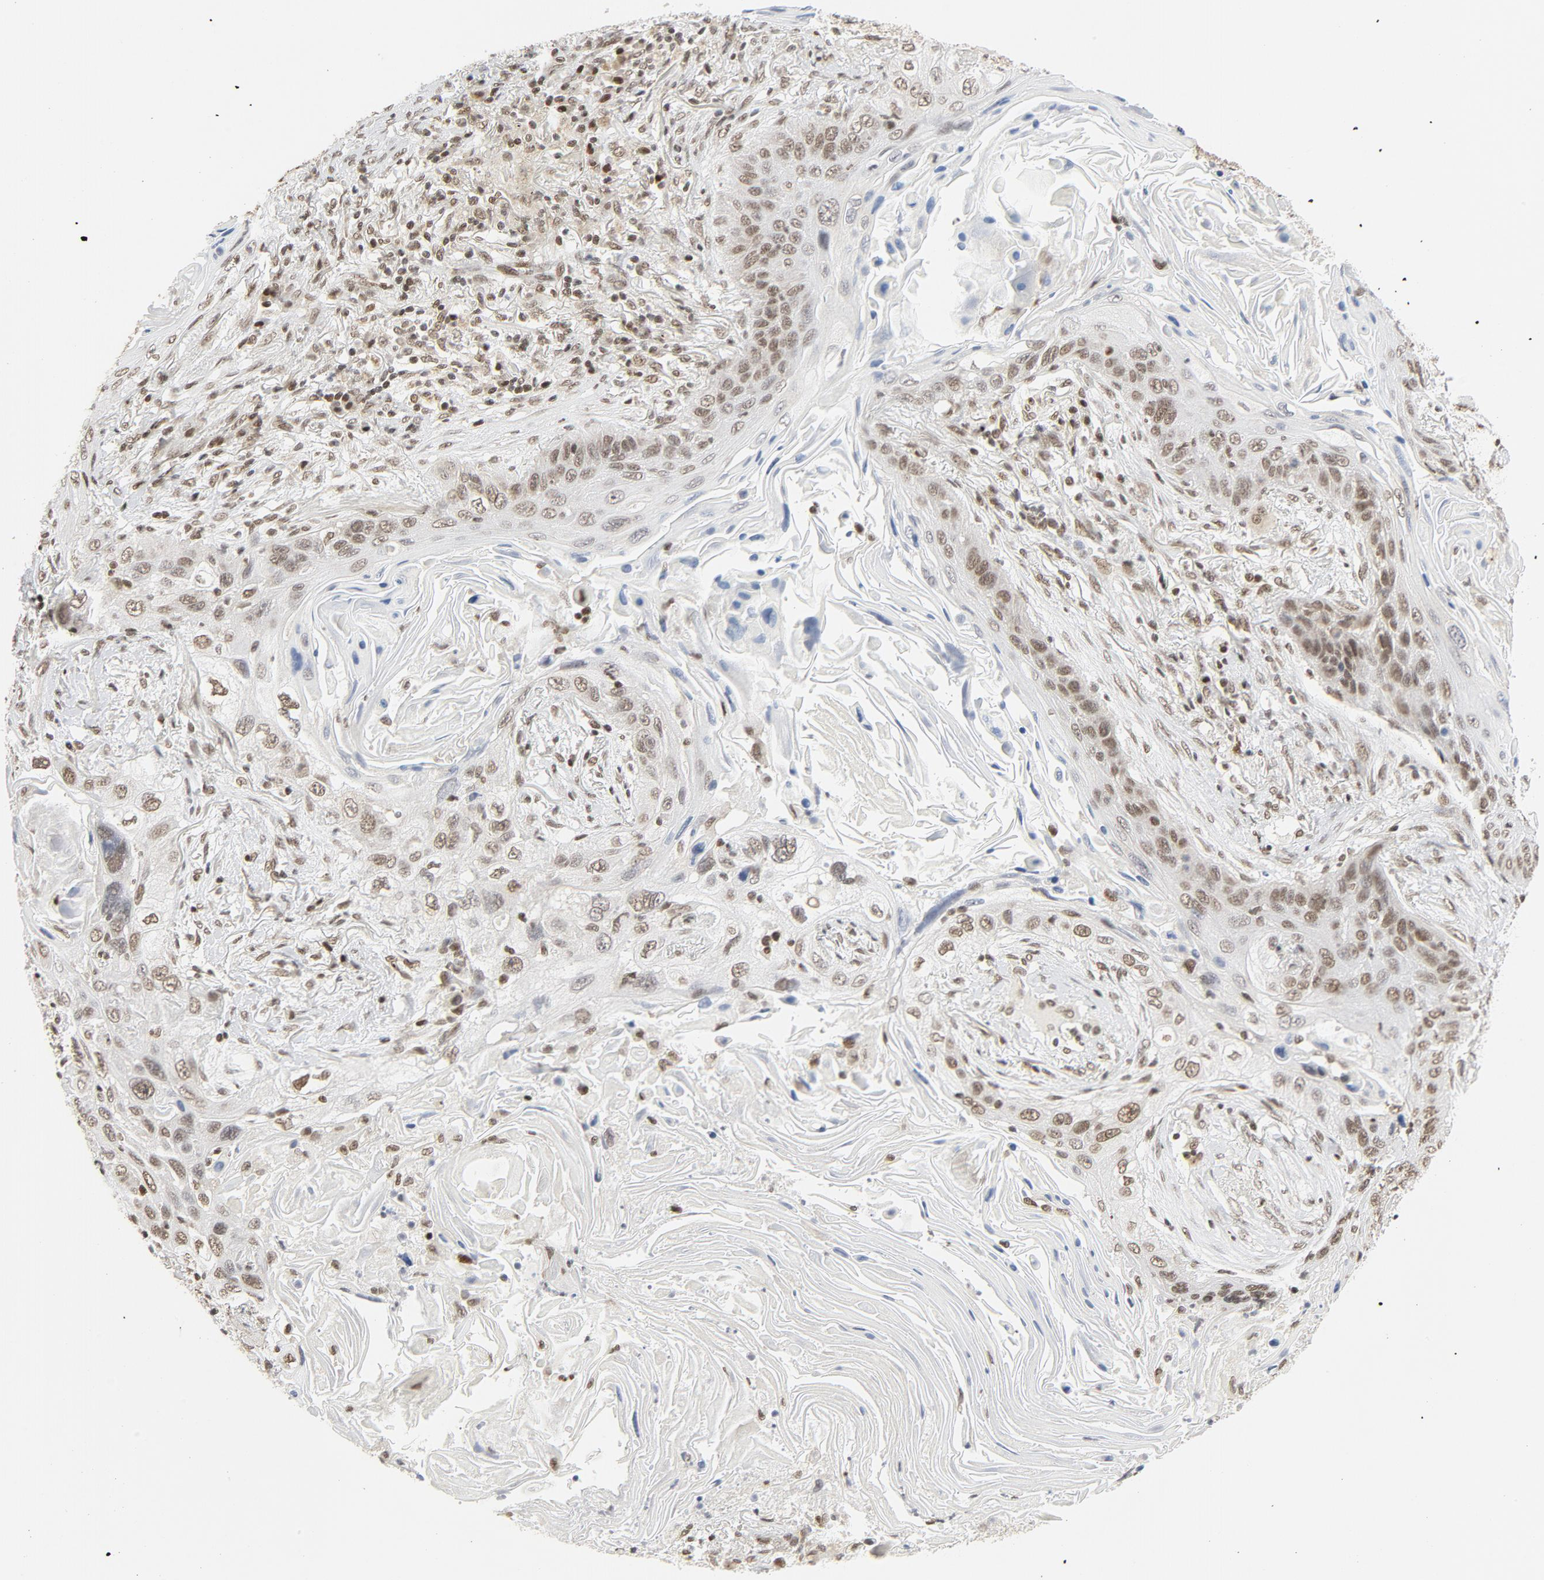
{"staining": {"intensity": "moderate", "quantity": ">75%", "location": "nuclear"}, "tissue": "lung cancer", "cell_type": "Tumor cells", "image_type": "cancer", "snomed": [{"axis": "morphology", "description": "Squamous cell carcinoma, NOS"}, {"axis": "topography", "description": "Lung"}], "caption": "Tumor cells display medium levels of moderate nuclear positivity in about >75% of cells in human lung cancer.", "gene": "ERCC1", "patient": {"sex": "female", "age": 67}}